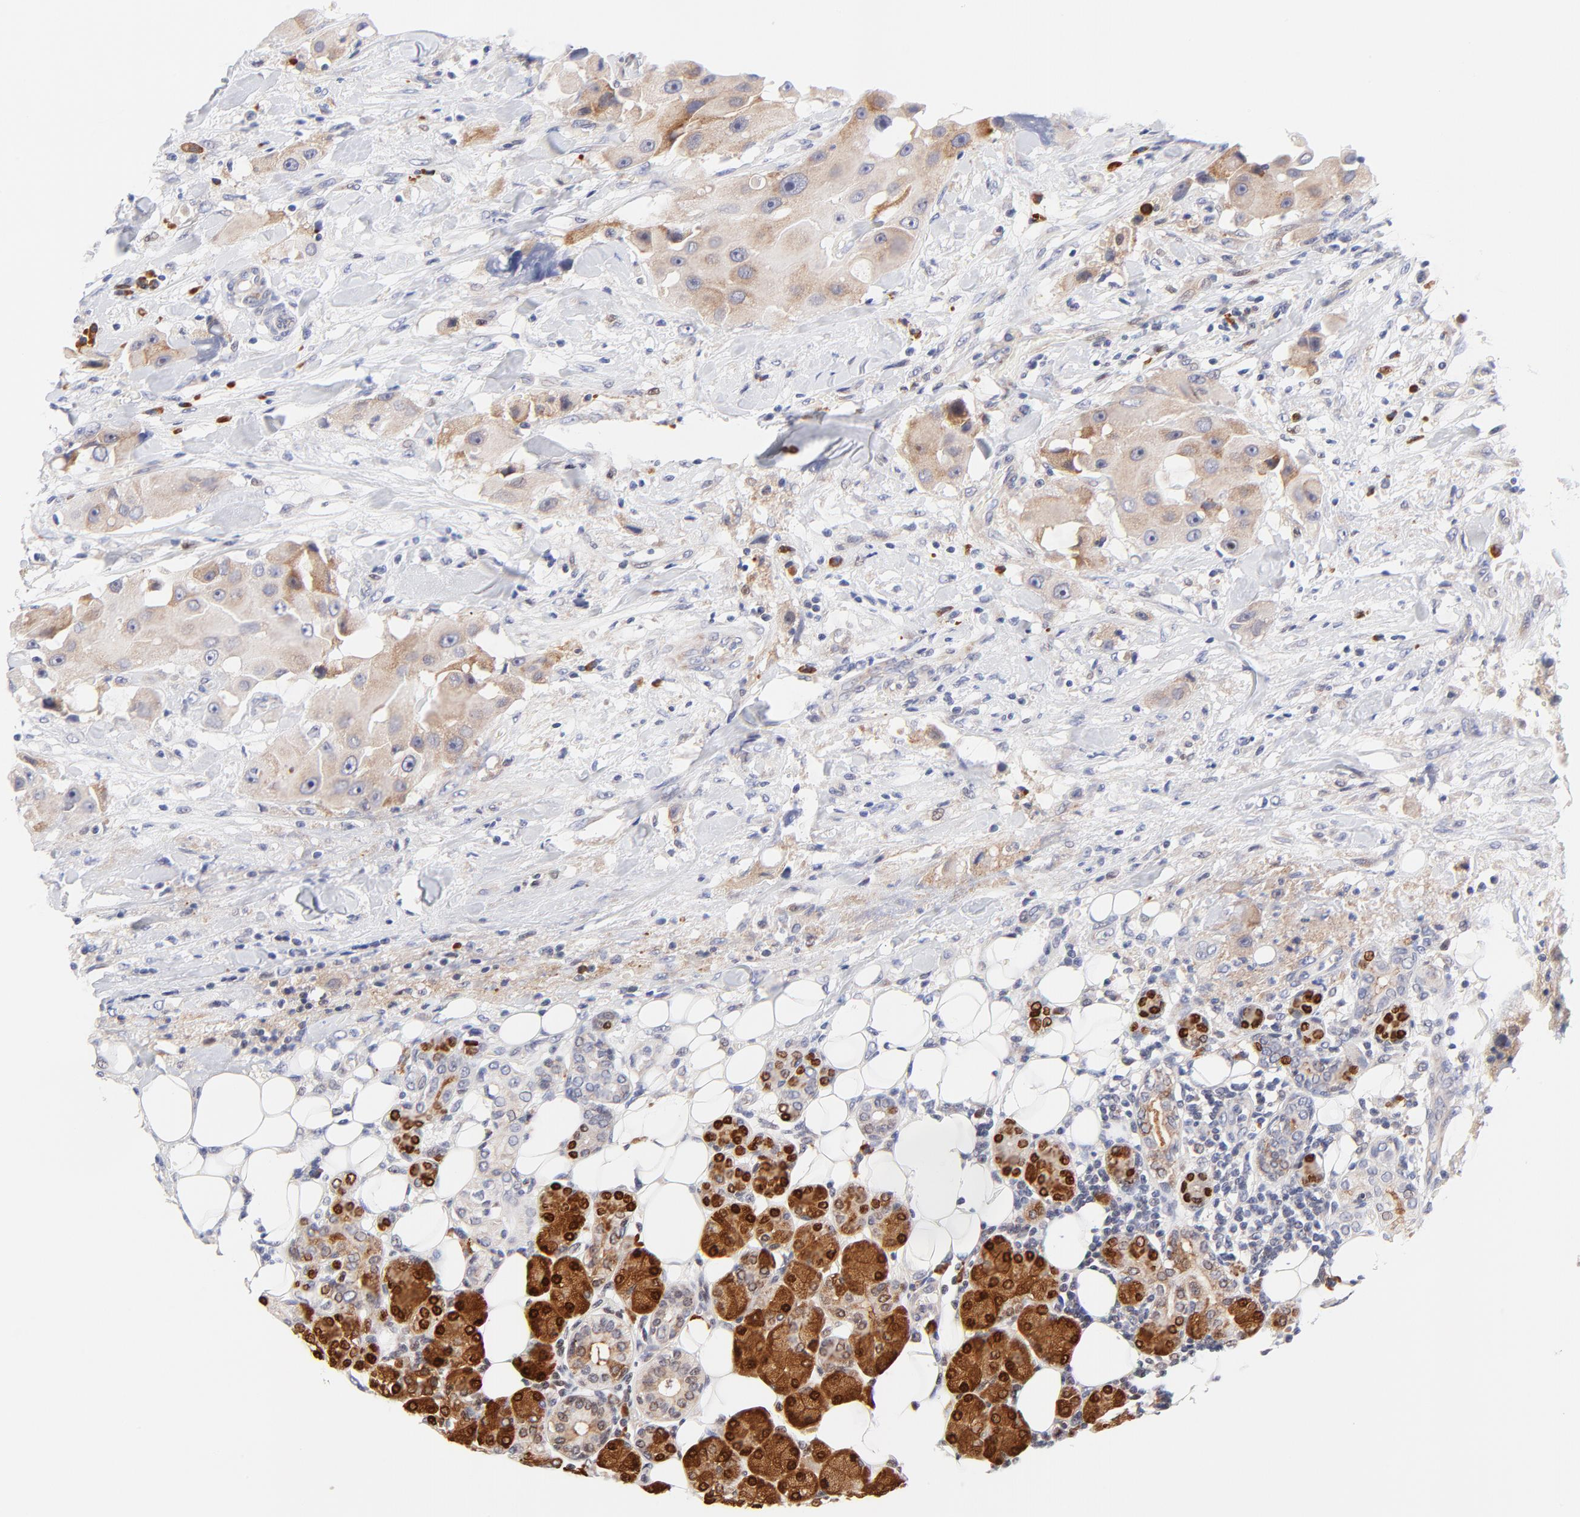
{"staining": {"intensity": "weak", "quantity": ">75%", "location": "cytoplasmic/membranous"}, "tissue": "head and neck cancer", "cell_type": "Tumor cells", "image_type": "cancer", "snomed": [{"axis": "morphology", "description": "Normal tissue, NOS"}, {"axis": "morphology", "description": "Adenocarcinoma, NOS"}, {"axis": "topography", "description": "Salivary gland"}, {"axis": "topography", "description": "Head-Neck"}], "caption": "DAB immunohistochemical staining of human head and neck cancer exhibits weak cytoplasmic/membranous protein positivity in approximately >75% of tumor cells.", "gene": "AFF2", "patient": {"sex": "male", "age": 80}}